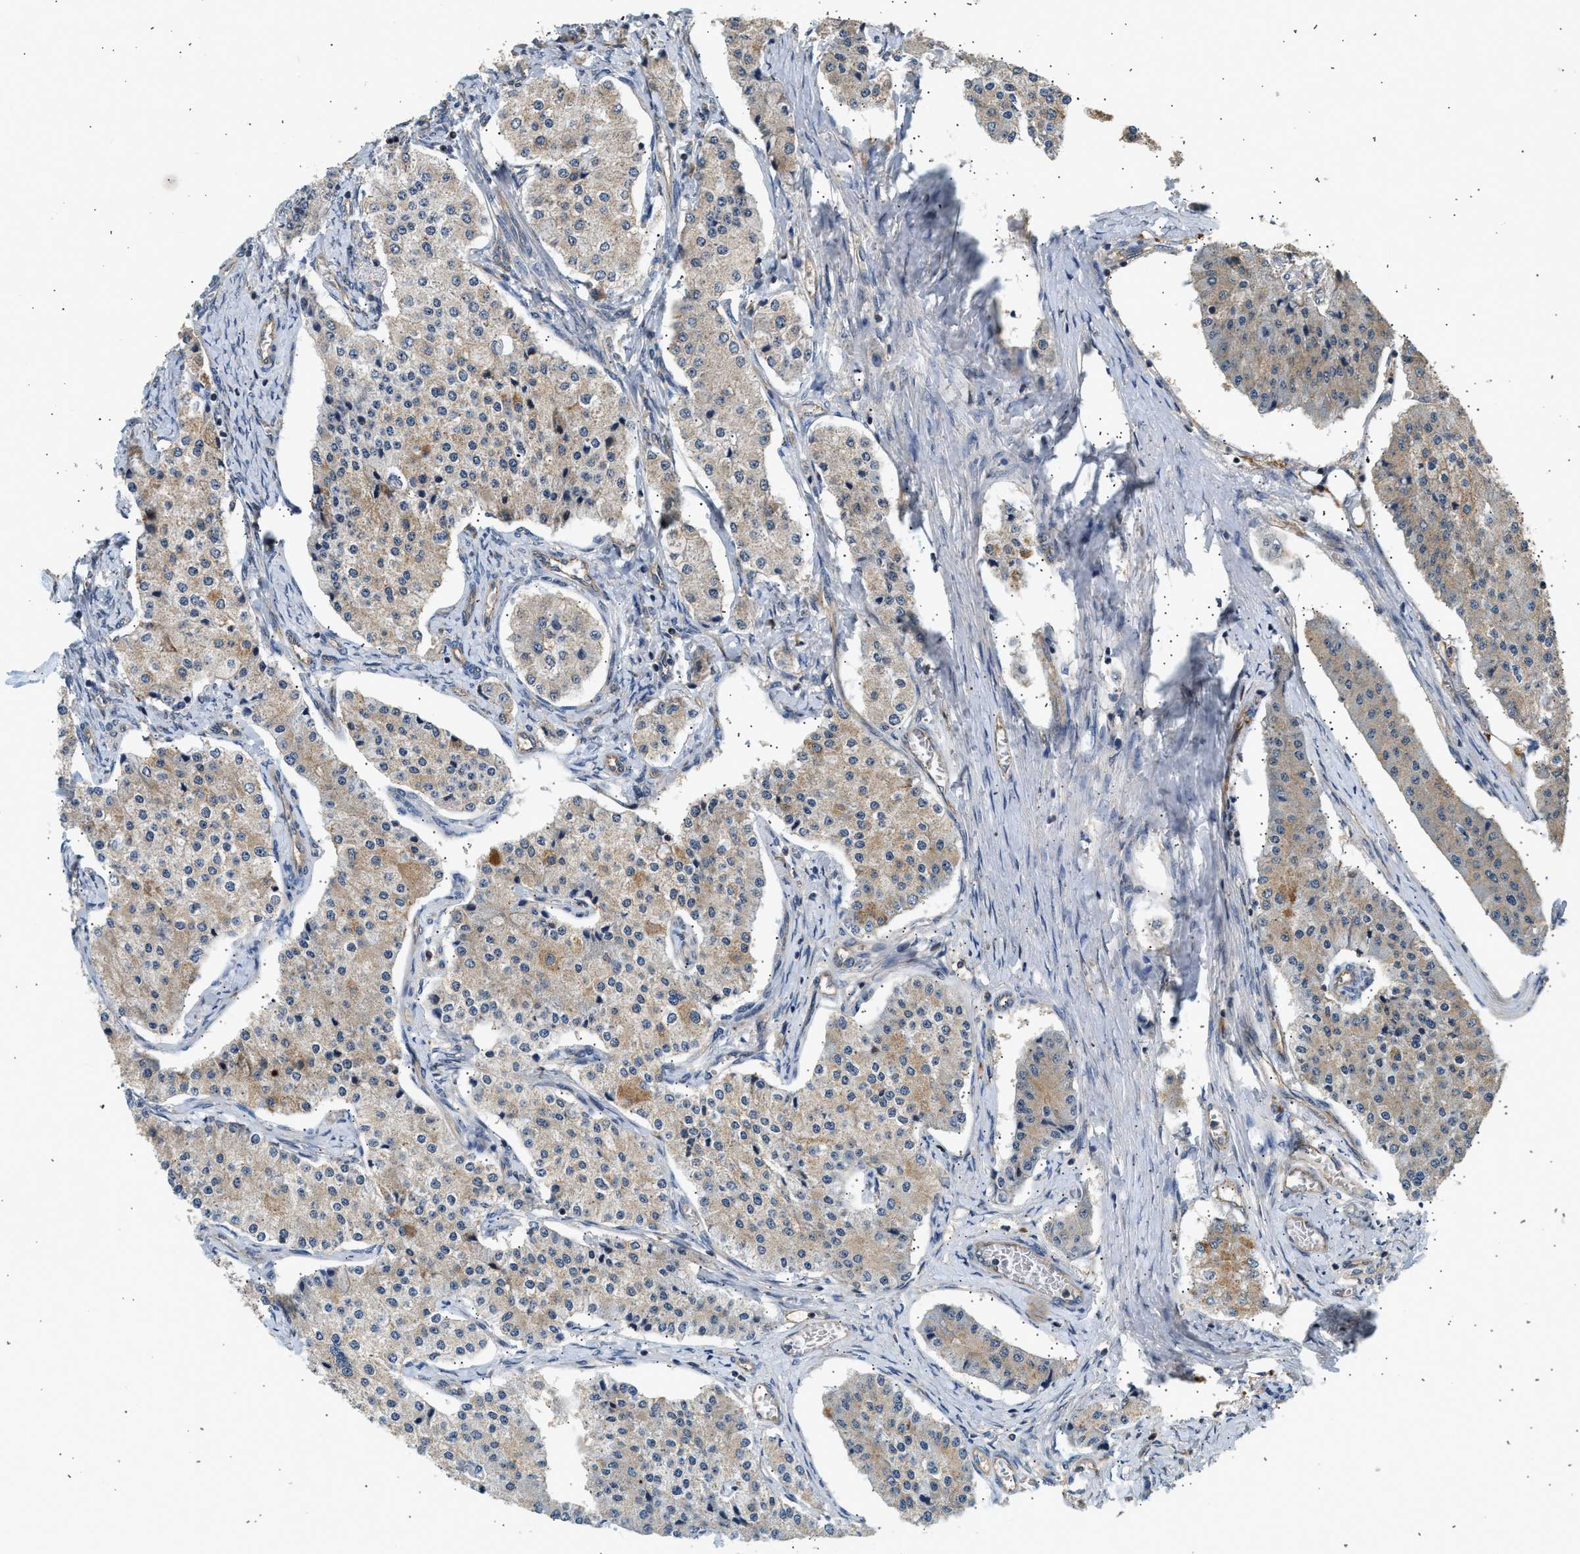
{"staining": {"intensity": "weak", "quantity": "<25%", "location": "cytoplasmic/membranous"}, "tissue": "carcinoid", "cell_type": "Tumor cells", "image_type": "cancer", "snomed": [{"axis": "morphology", "description": "Carcinoid, malignant, NOS"}, {"axis": "topography", "description": "Colon"}], "caption": "Carcinoid was stained to show a protein in brown. There is no significant staining in tumor cells.", "gene": "DUSP14", "patient": {"sex": "female", "age": 52}}